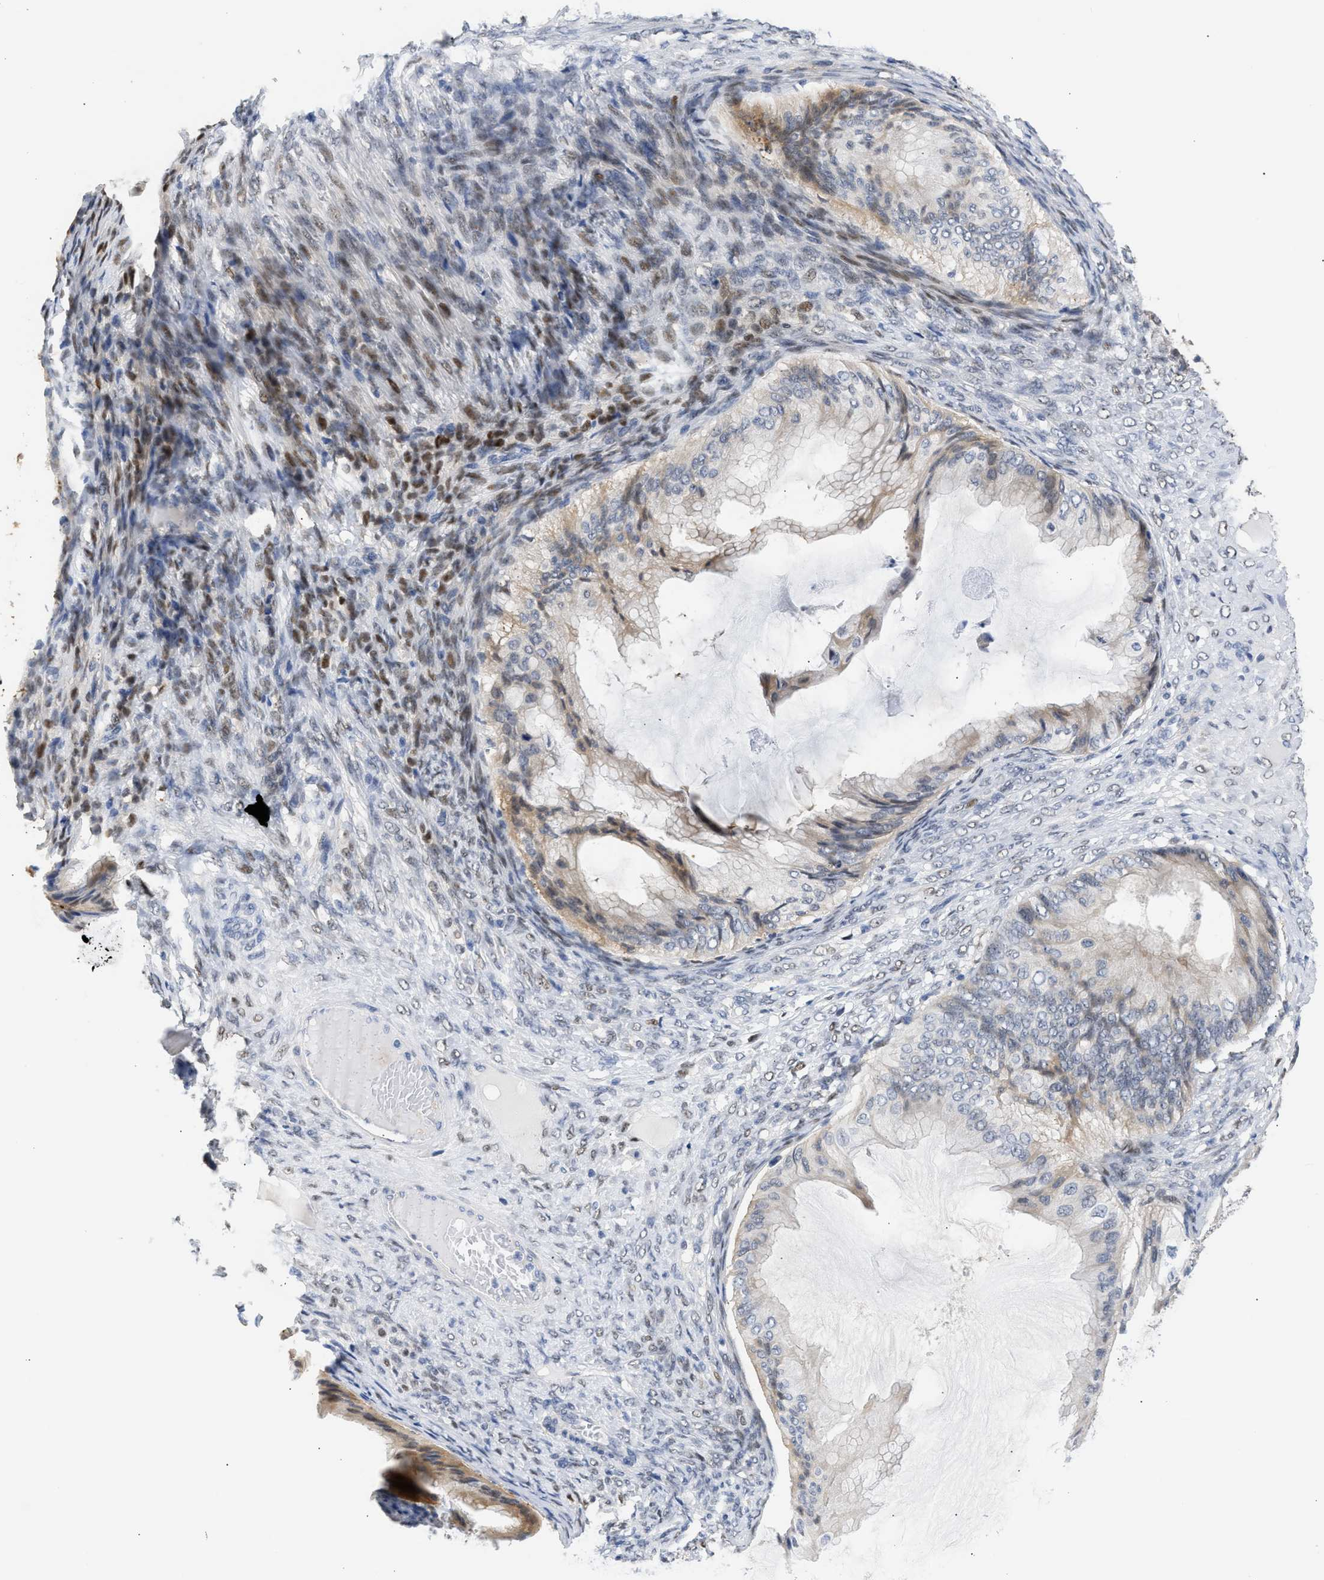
{"staining": {"intensity": "moderate", "quantity": "<25%", "location": "cytoplasmic/membranous"}, "tissue": "ovarian cancer", "cell_type": "Tumor cells", "image_type": "cancer", "snomed": [{"axis": "morphology", "description": "Cystadenocarcinoma, mucinous, NOS"}, {"axis": "topography", "description": "Ovary"}], "caption": "This histopathology image displays immunohistochemistry (IHC) staining of ovarian cancer (mucinous cystadenocarcinoma), with low moderate cytoplasmic/membranous staining in about <25% of tumor cells.", "gene": "PPM1L", "patient": {"sex": "female", "age": 61}}